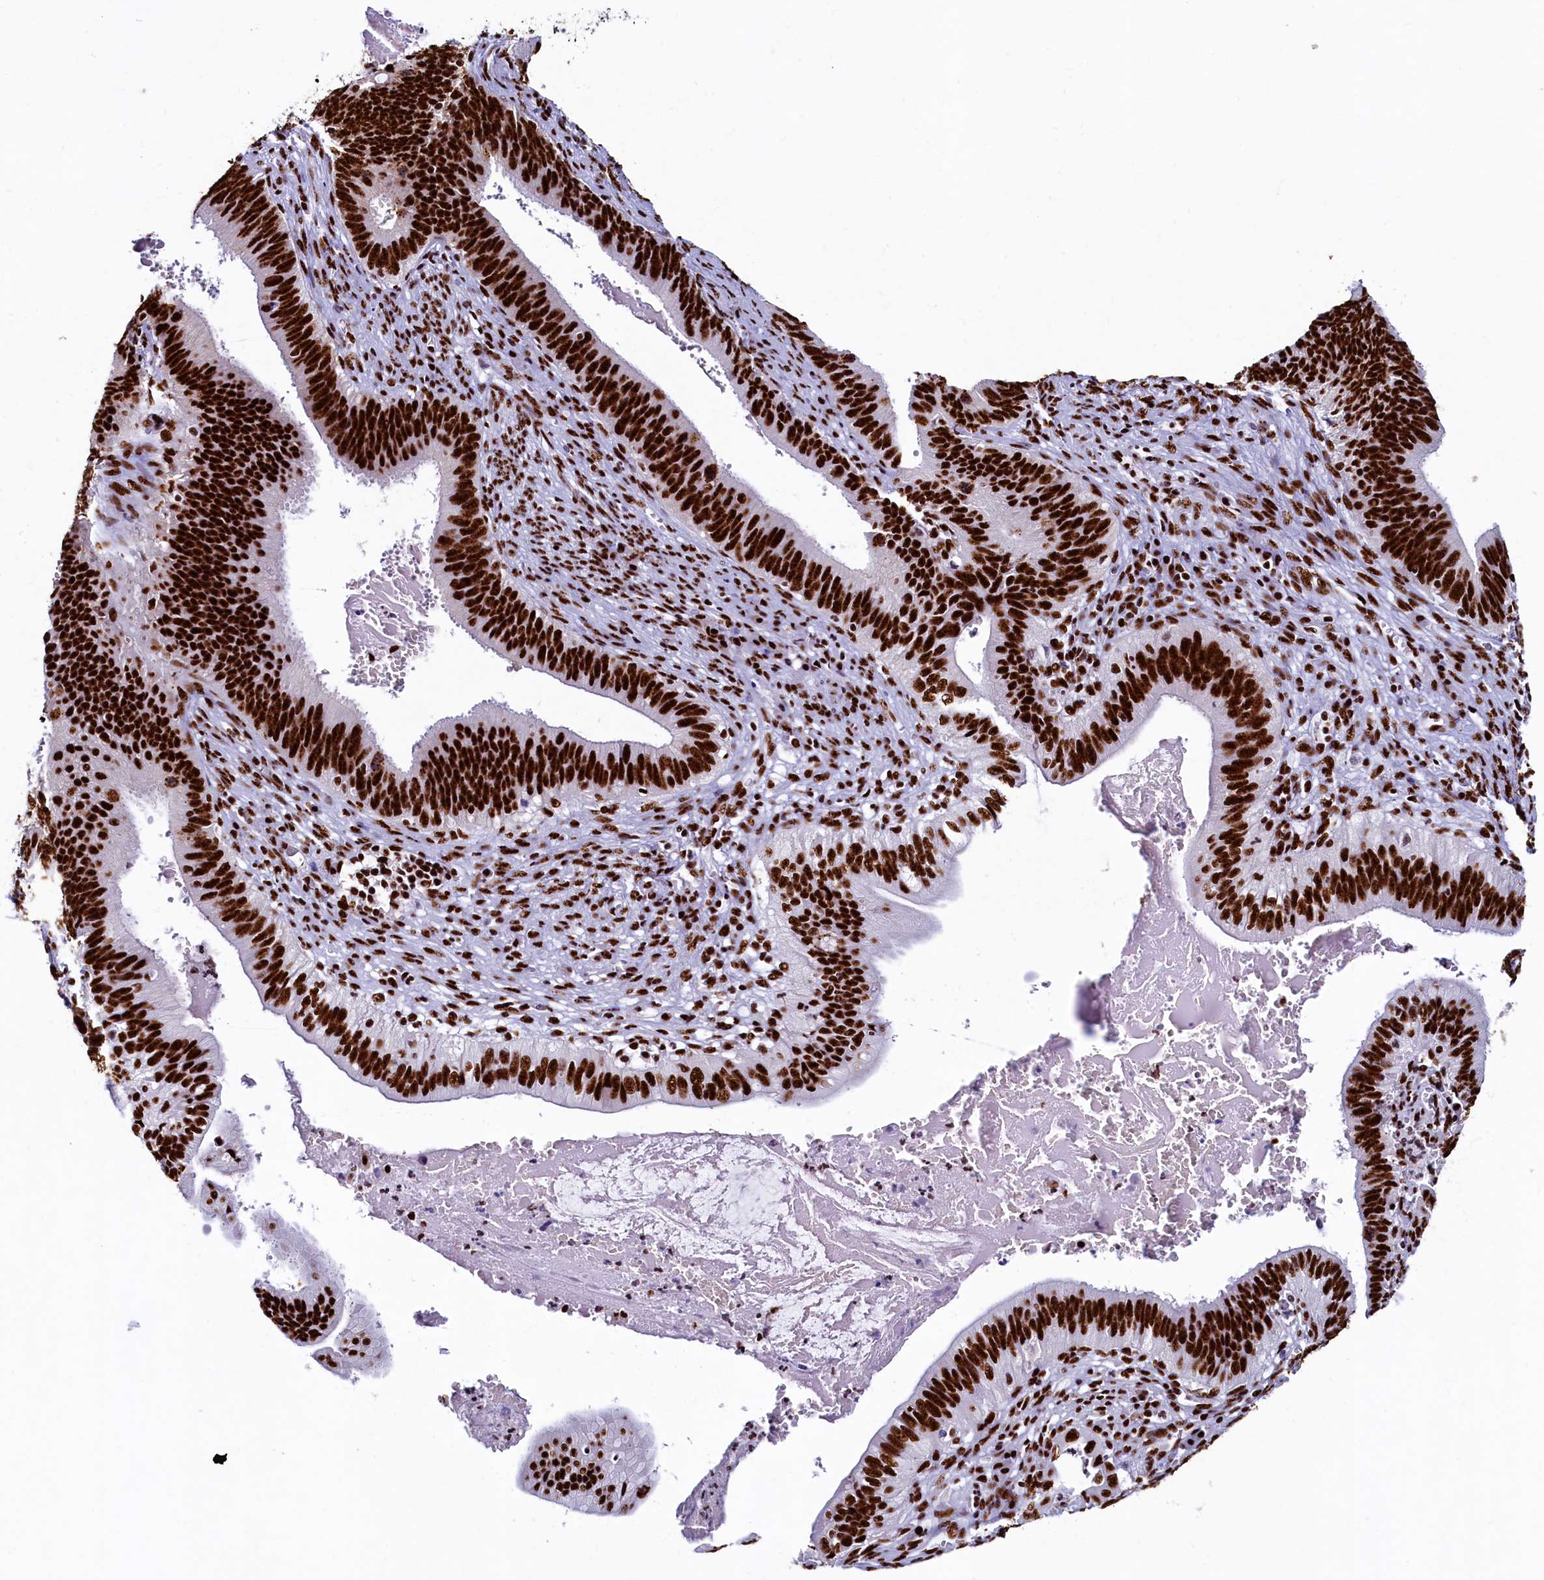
{"staining": {"intensity": "strong", "quantity": ">75%", "location": "nuclear"}, "tissue": "cervical cancer", "cell_type": "Tumor cells", "image_type": "cancer", "snomed": [{"axis": "morphology", "description": "Adenocarcinoma, NOS"}, {"axis": "topography", "description": "Cervix"}], "caption": "DAB immunohistochemical staining of cervical cancer (adenocarcinoma) demonstrates strong nuclear protein expression in about >75% of tumor cells.", "gene": "SRRM2", "patient": {"sex": "female", "age": 42}}